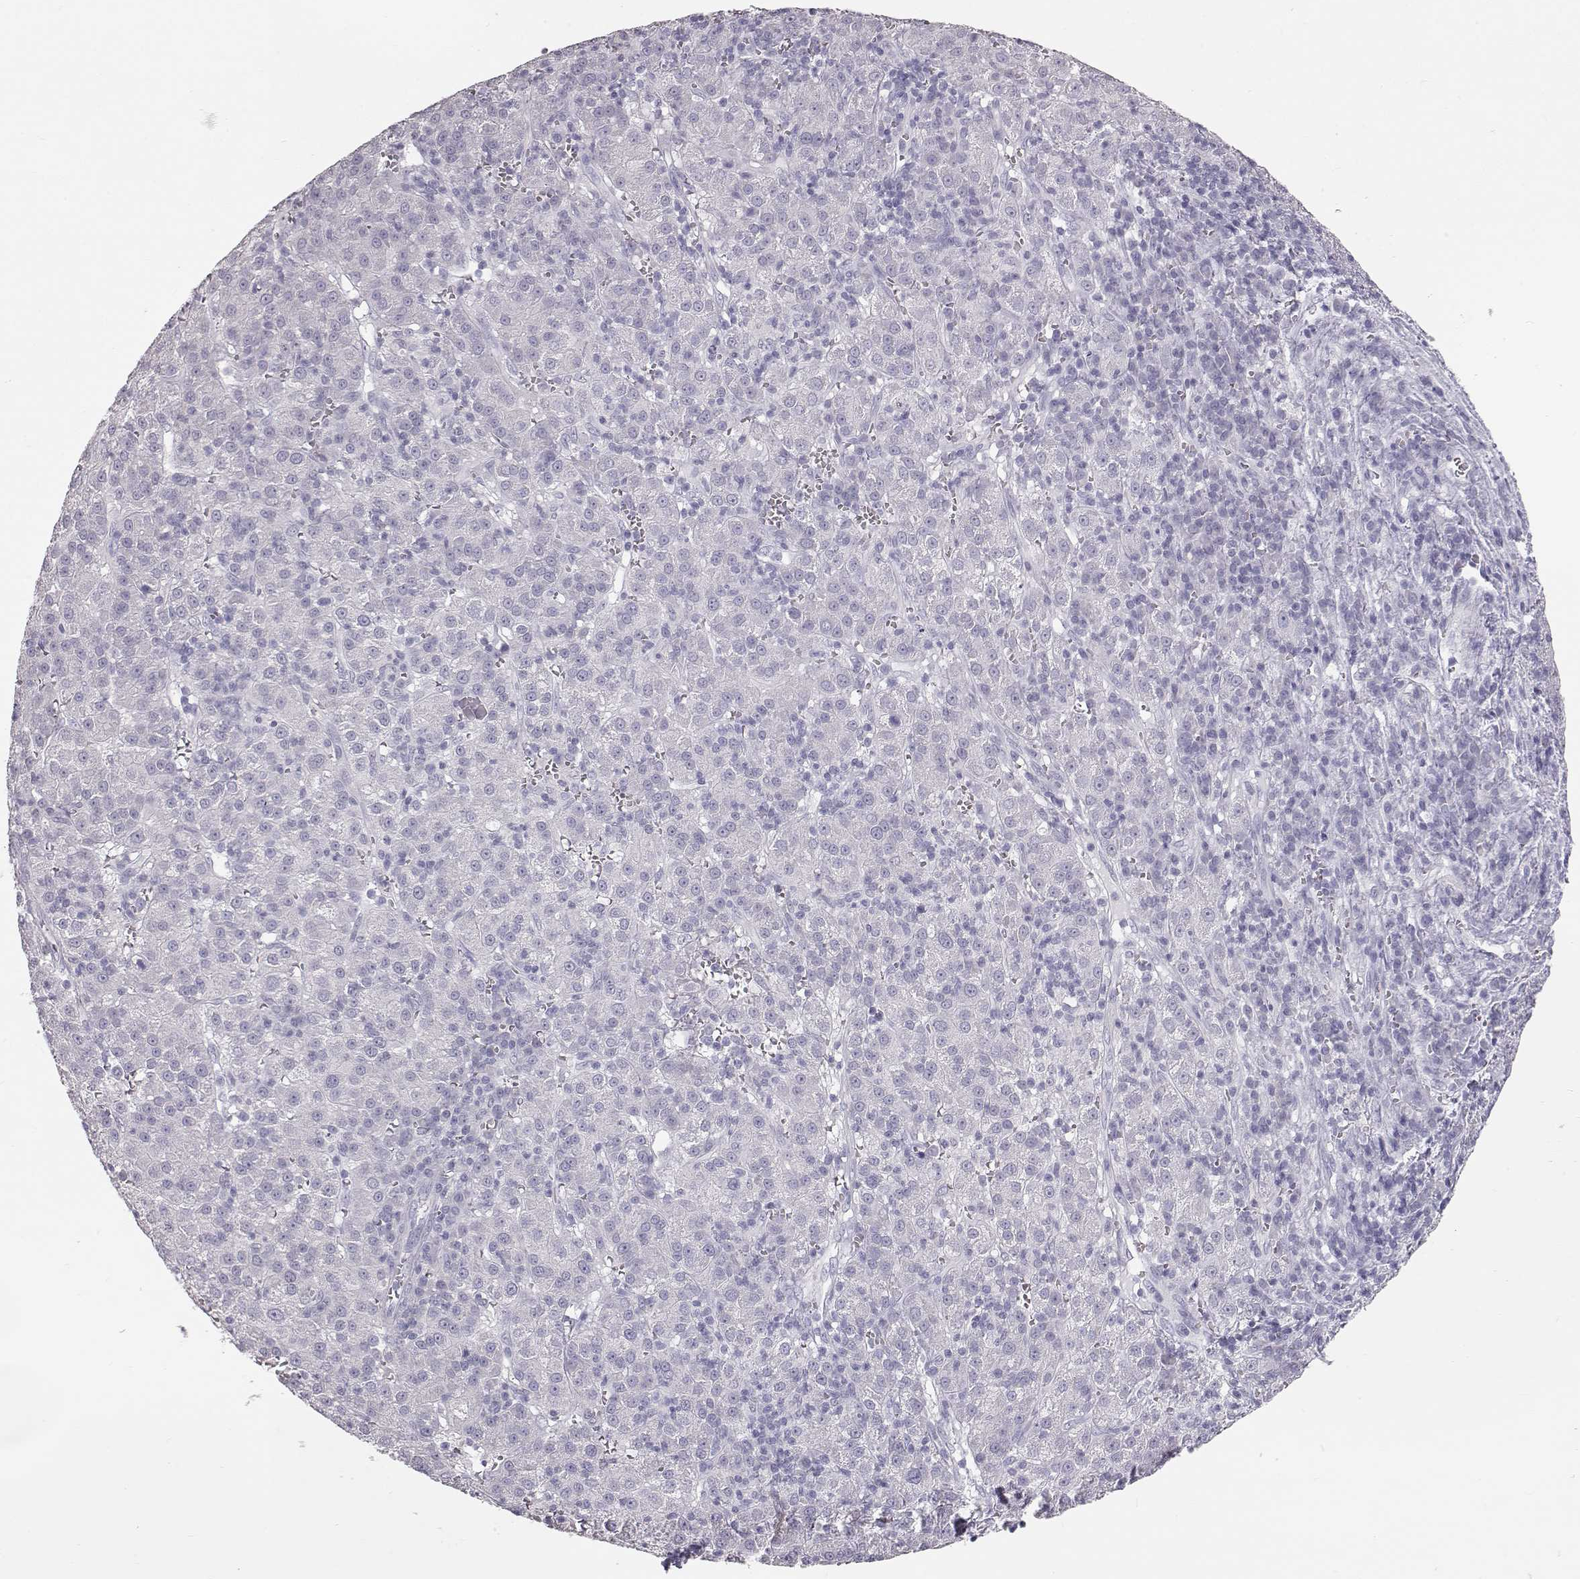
{"staining": {"intensity": "negative", "quantity": "none", "location": "none"}, "tissue": "liver cancer", "cell_type": "Tumor cells", "image_type": "cancer", "snomed": [{"axis": "morphology", "description": "Carcinoma, Hepatocellular, NOS"}, {"axis": "topography", "description": "Liver"}], "caption": "IHC photomicrograph of human liver cancer stained for a protein (brown), which demonstrates no positivity in tumor cells. (DAB immunohistochemistry (IHC), high magnification).", "gene": "KRT33A", "patient": {"sex": "female", "age": 60}}